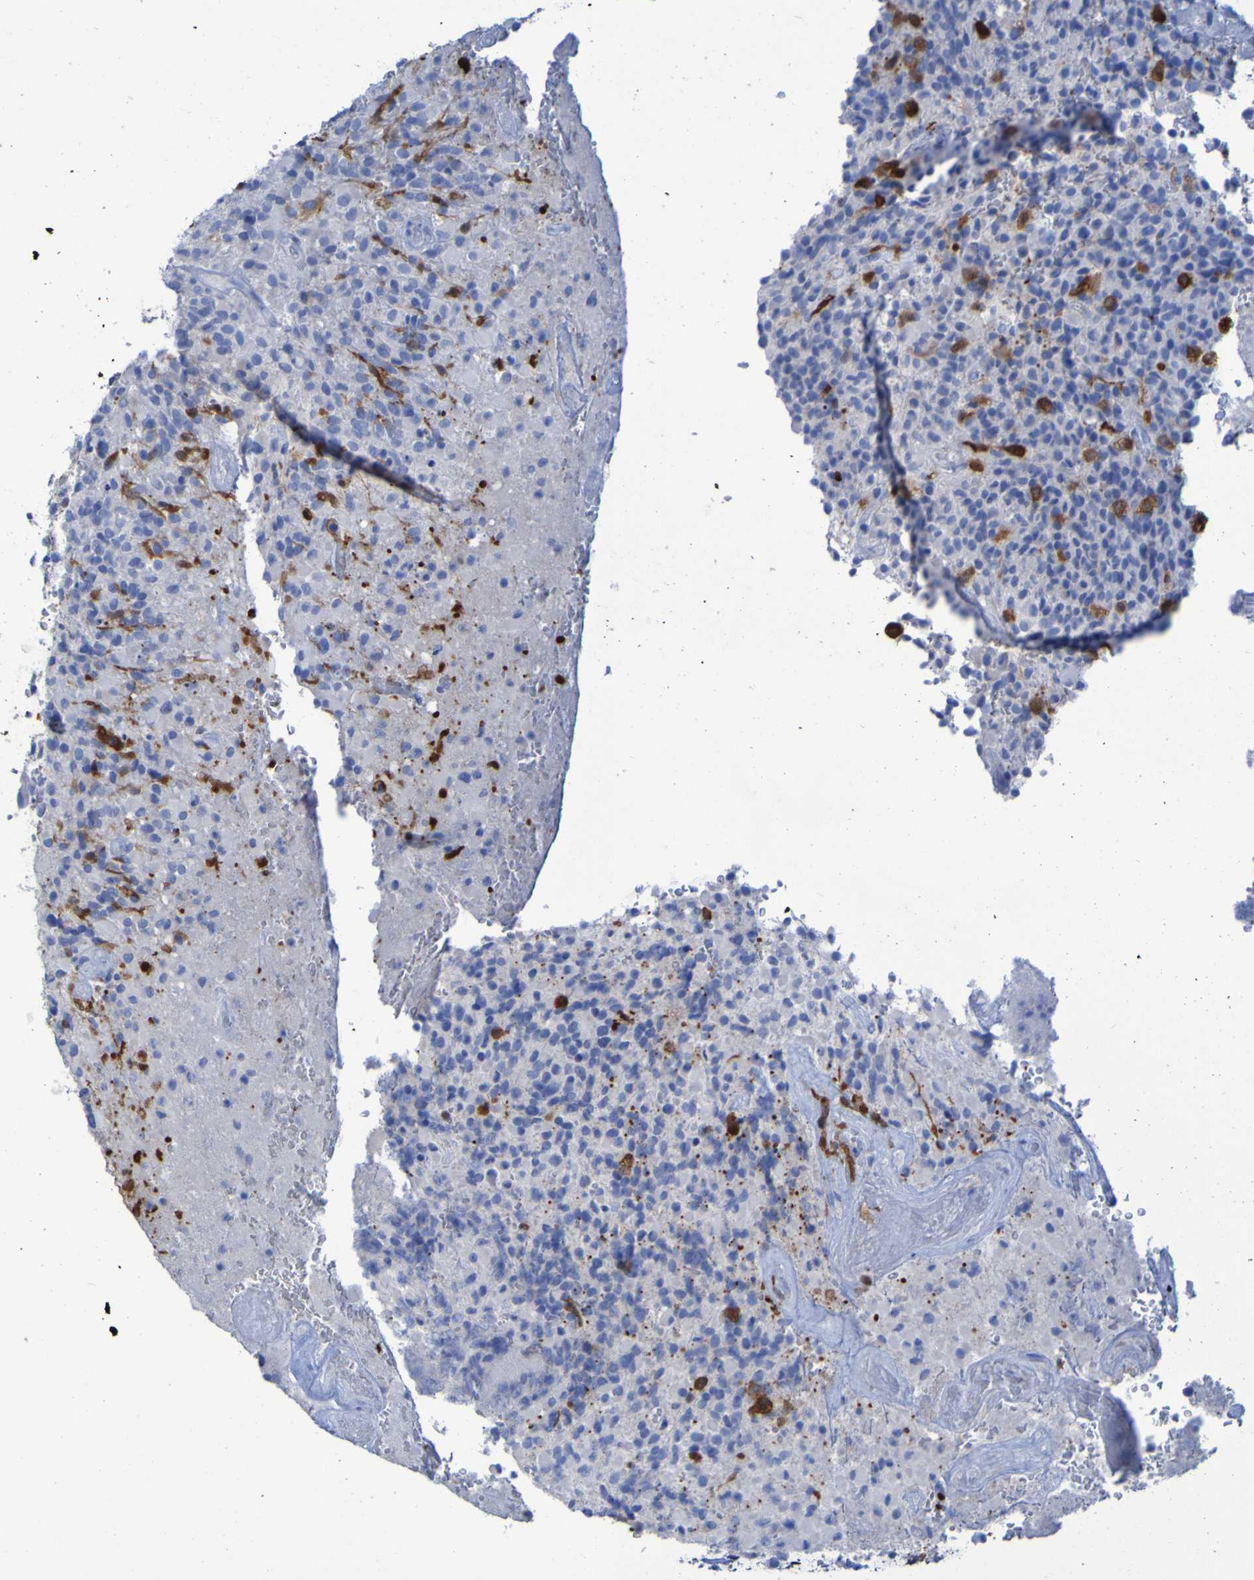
{"staining": {"intensity": "moderate", "quantity": "<25%", "location": "cytoplasmic/membranous"}, "tissue": "glioma", "cell_type": "Tumor cells", "image_type": "cancer", "snomed": [{"axis": "morphology", "description": "Glioma, malignant, High grade"}, {"axis": "topography", "description": "Brain"}], "caption": "Immunohistochemistry (IHC) of human glioma exhibits low levels of moderate cytoplasmic/membranous expression in approximately <25% of tumor cells.", "gene": "MPPE1", "patient": {"sex": "male", "age": 71}}